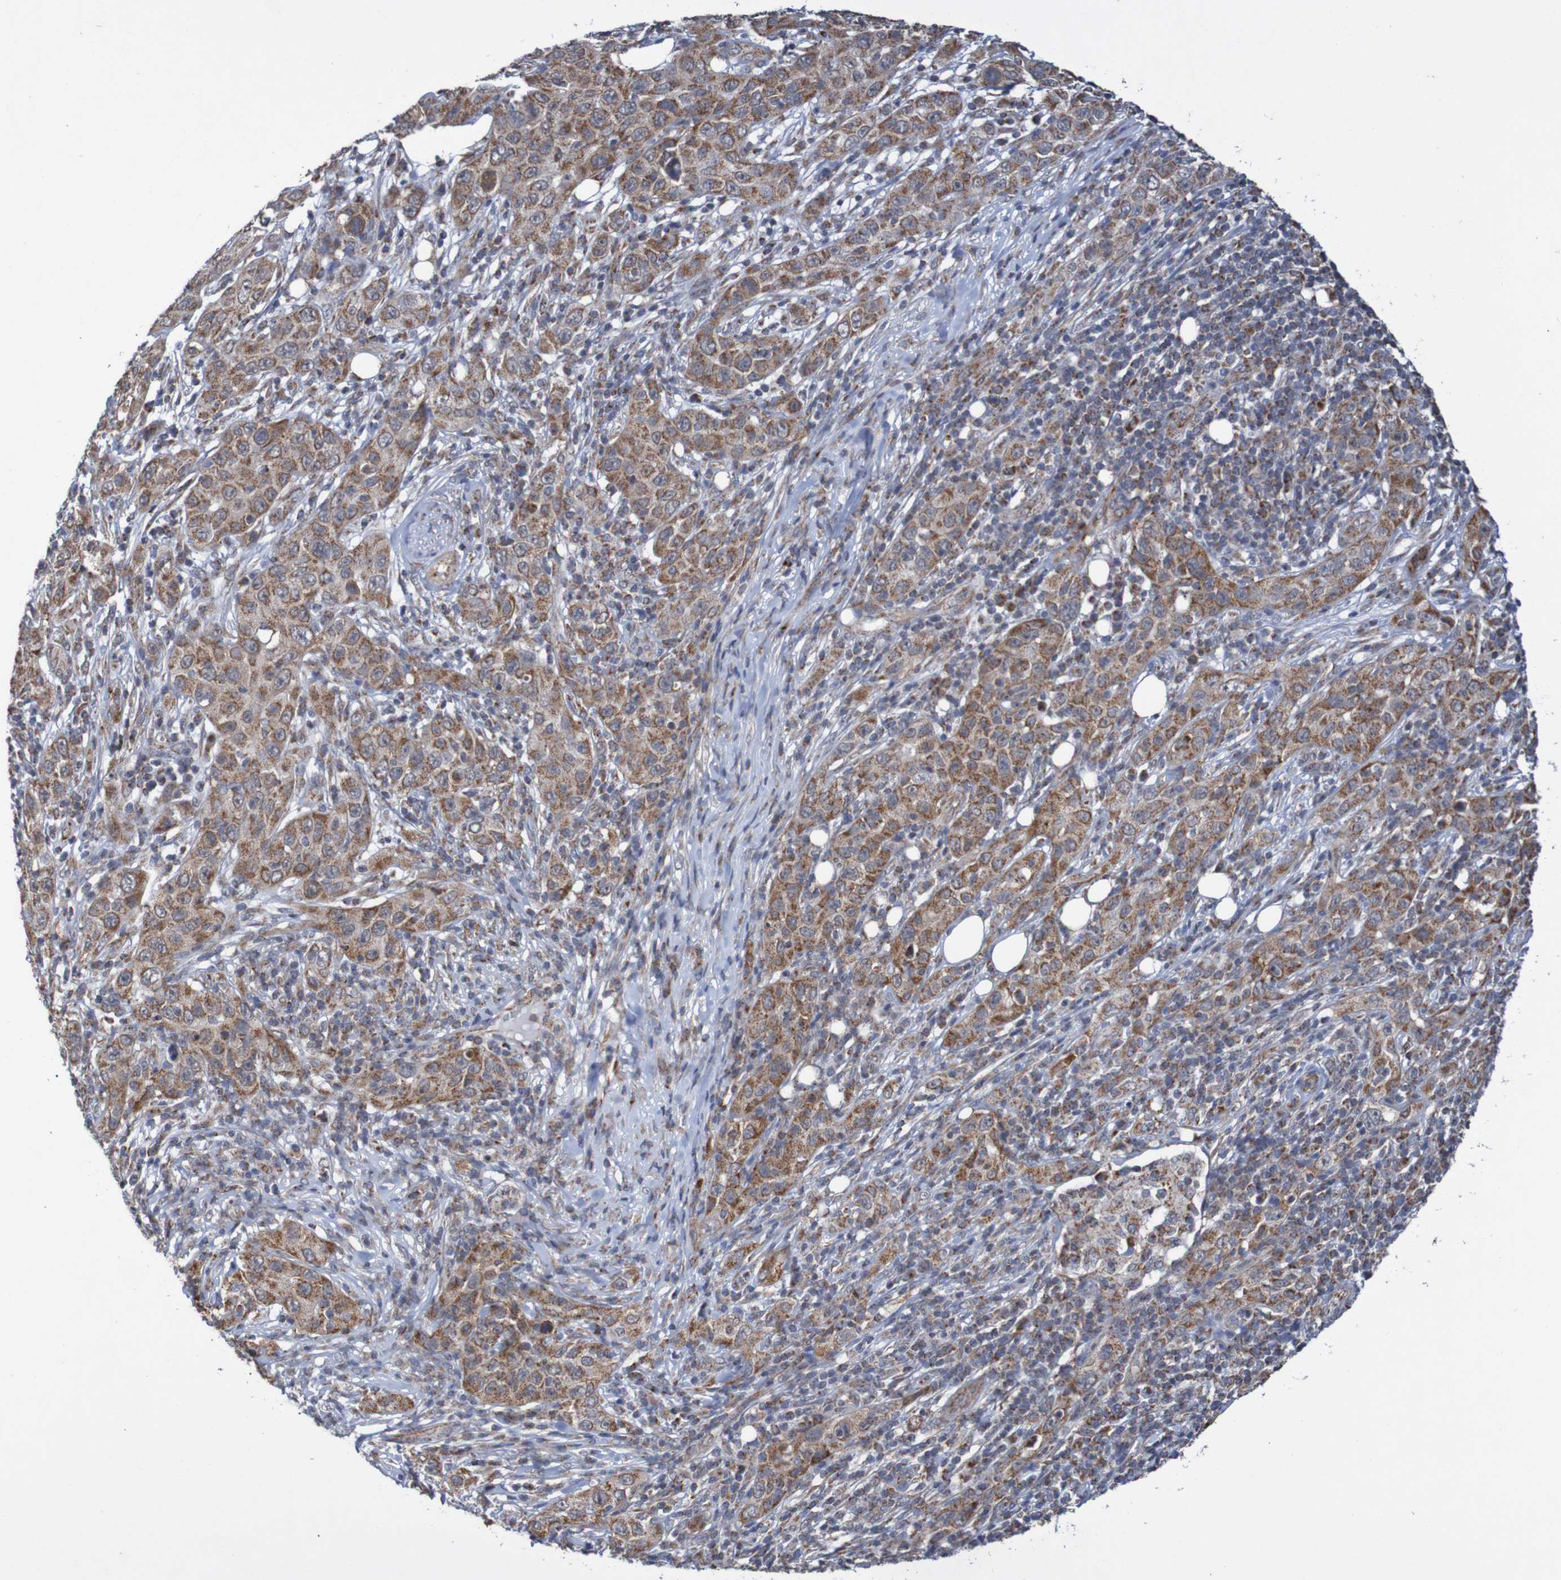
{"staining": {"intensity": "moderate", "quantity": ">75%", "location": "cytoplasmic/membranous"}, "tissue": "skin cancer", "cell_type": "Tumor cells", "image_type": "cancer", "snomed": [{"axis": "morphology", "description": "Squamous cell carcinoma, NOS"}, {"axis": "topography", "description": "Skin"}], "caption": "There is medium levels of moderate cytoplasmic/membranous staining in tumor cells of squamous cell carcinoma (skin), as demonstrated by immunohistochemical staining (brown color).", "gene": "DVL1", "patient": {"sex": "female", "age": 88}}